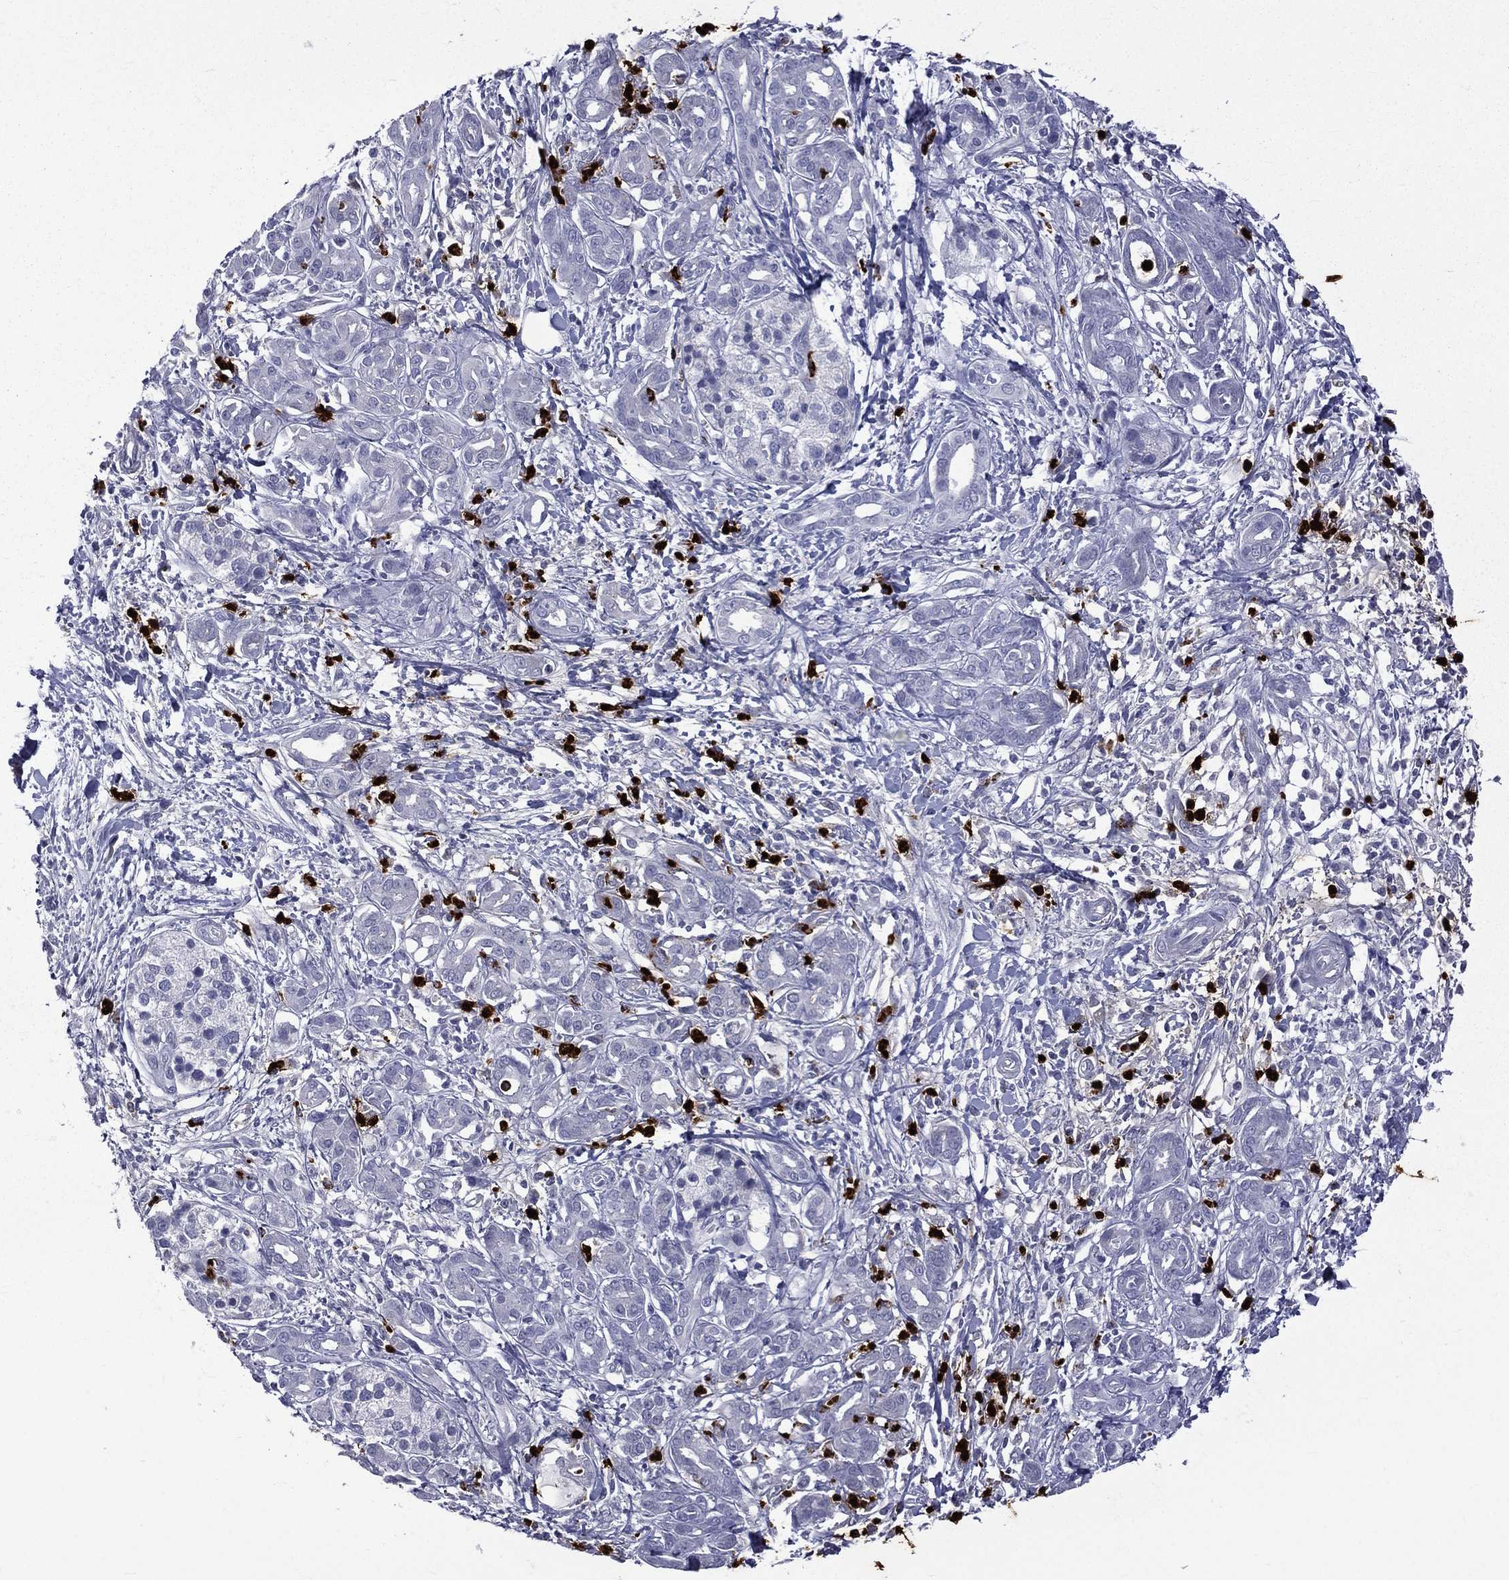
{"staining": {"intensity": "negative", "quantity": "none", "location": "none"}, "tissue": "pancreatic cancer", "cell_type": "Tumor cells", "image_type": "cancer", "snomed": [{"axis": "morphology", "description": "Adenocarcinoma, NOS"}, {"axis": "topography", "description": "Pancreas"}], "caption": "Pancreatic adenocarcinoma stained for a protein using IHC displays no staining tumor cells.", "gene": "ELANE", "patient": {"sex": "male", "age": 72}}